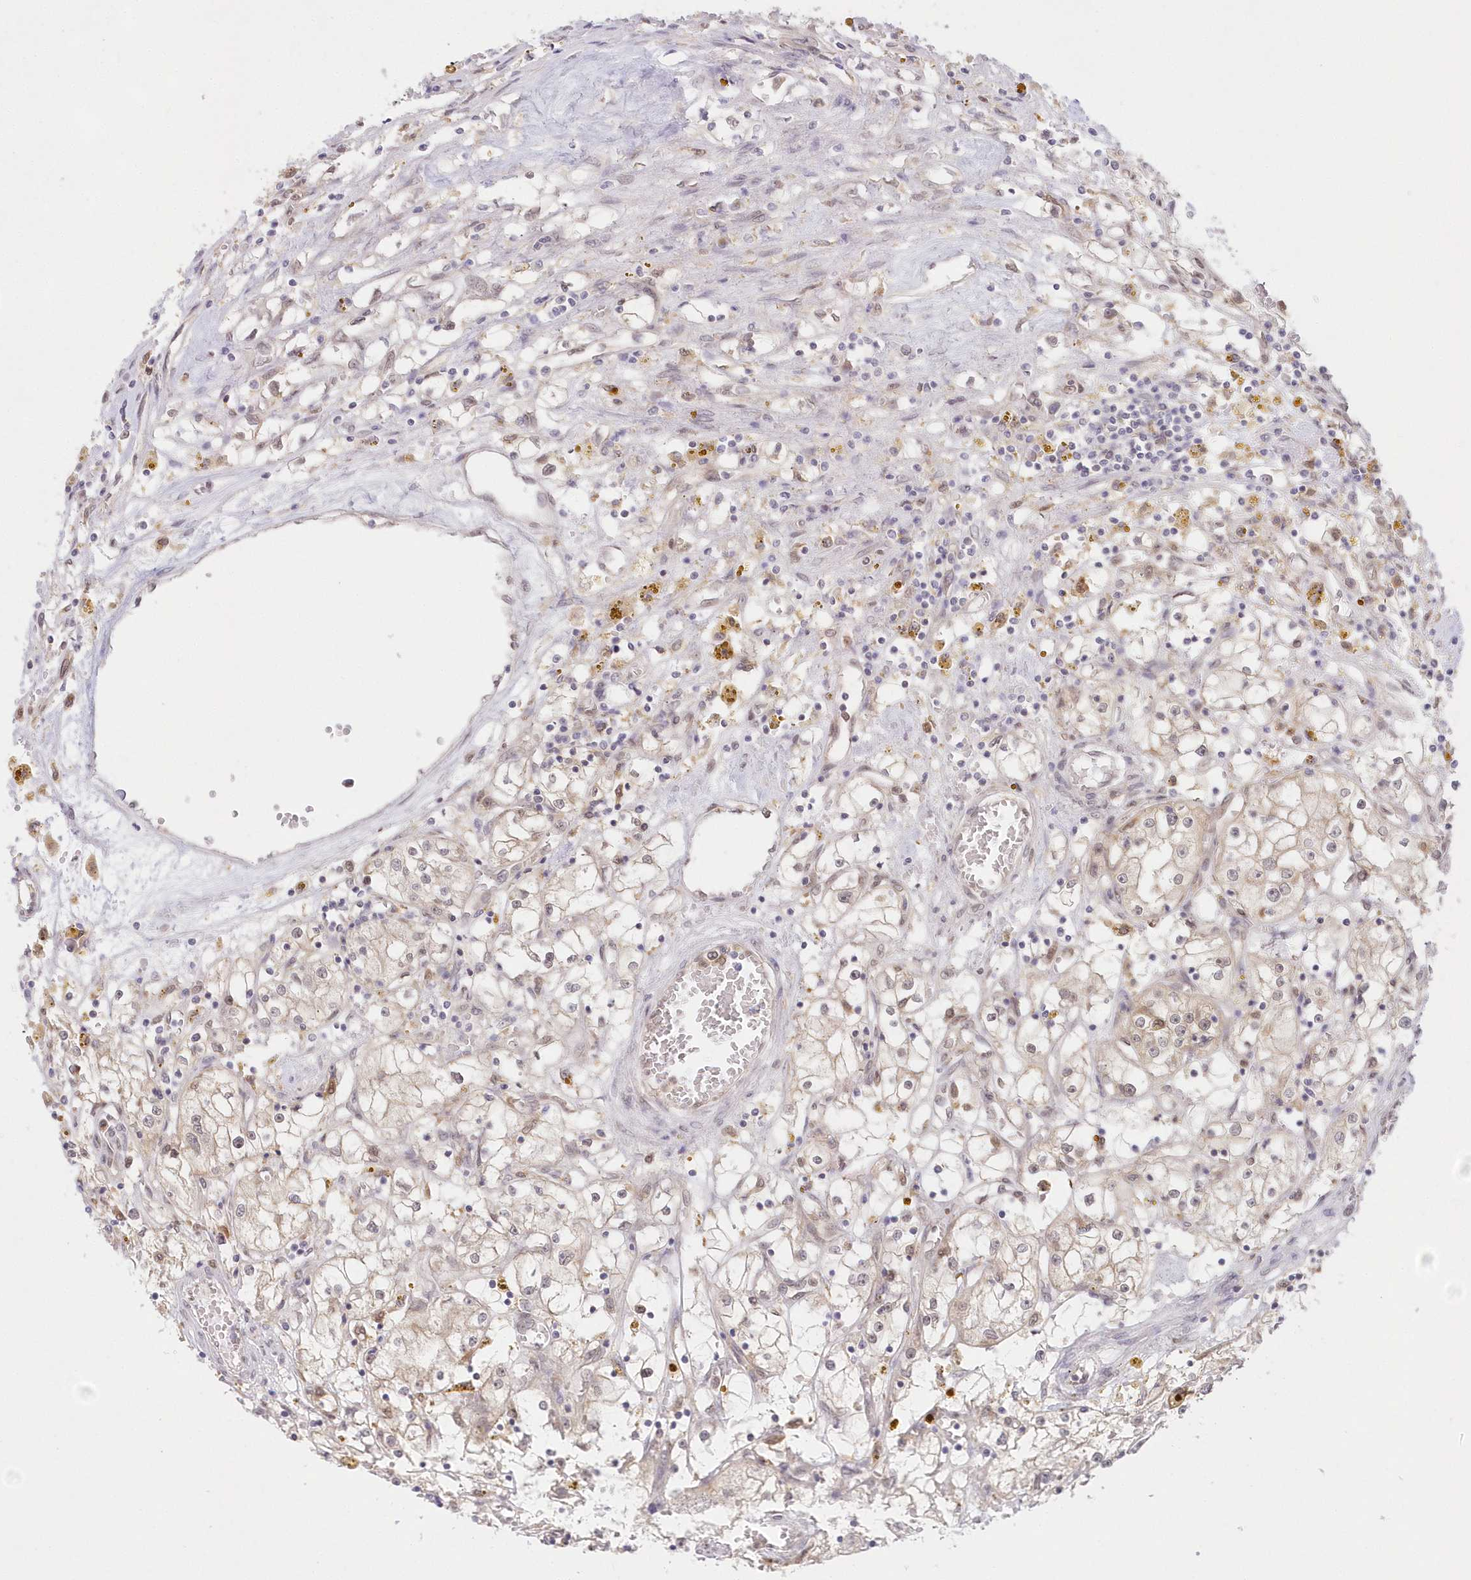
{"staining": {"intensity": "weak", "quantity": "<25%", "location": "cytoplasmic/membranous"}, "tissue": "renal cancer", "cell_type": "Tumor cells", "image_type": "cancer", "snomed": [{"axis": "morphology", "description": "Adenocarcinoma, NOS"}, {"axis": "topography", "description": "Kidney"}], "caption": "The immunohistochemistry photomicrograph has no significant staining in tumor cells of renal adenocarcinoma tissue.", "gene": "RNPEP", "patient": {"sex": "male", "age": 56}}